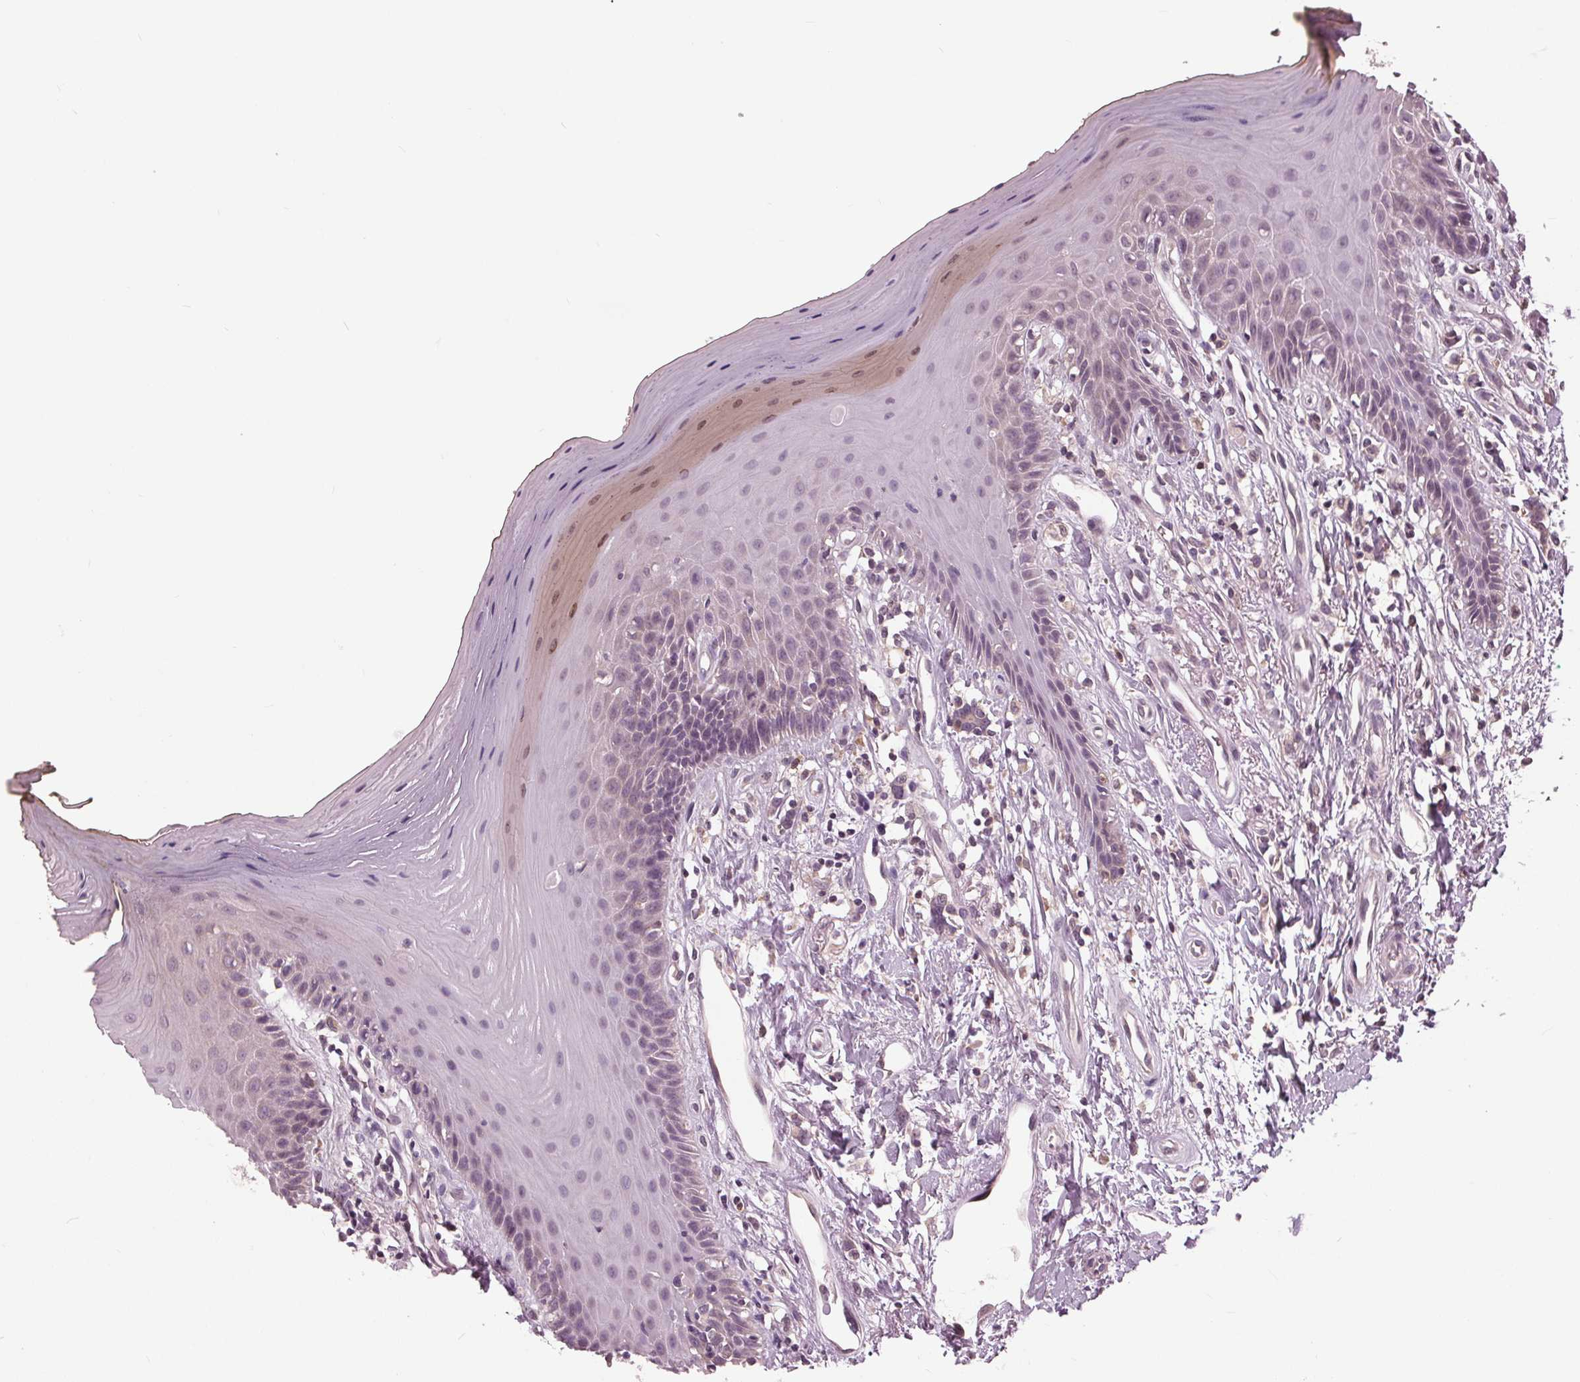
{"staining": {"intensity": "weak", "quantity": "<25%", "location": "cytoplasmic/membranous,nuclear"}, "tissue": "oral mucosa", "cell_type": "Squamous epithelial cells", "image_type": "normal", "snomed": [{"axis": "morphology", "description": "Normal tissue, NOS"}, {"axis": "morphology", "description": "Normal morphology"}, {"axis": "topography", "description": "Oral tissue"}], "caption": "Immunohistochemistry (IHC) of normal human oral mucosa reveals no positivity in squamous epithelial cells. Brightfield microscopy of immunohistochemistry (IHC) stained with DAB (3,3'-diaminobenzidine) (brown) and hematoxylin (blue), captured at high magnification.", "gene": "SIGLEC6", "patient": {"sex": "female", "age": 76}}